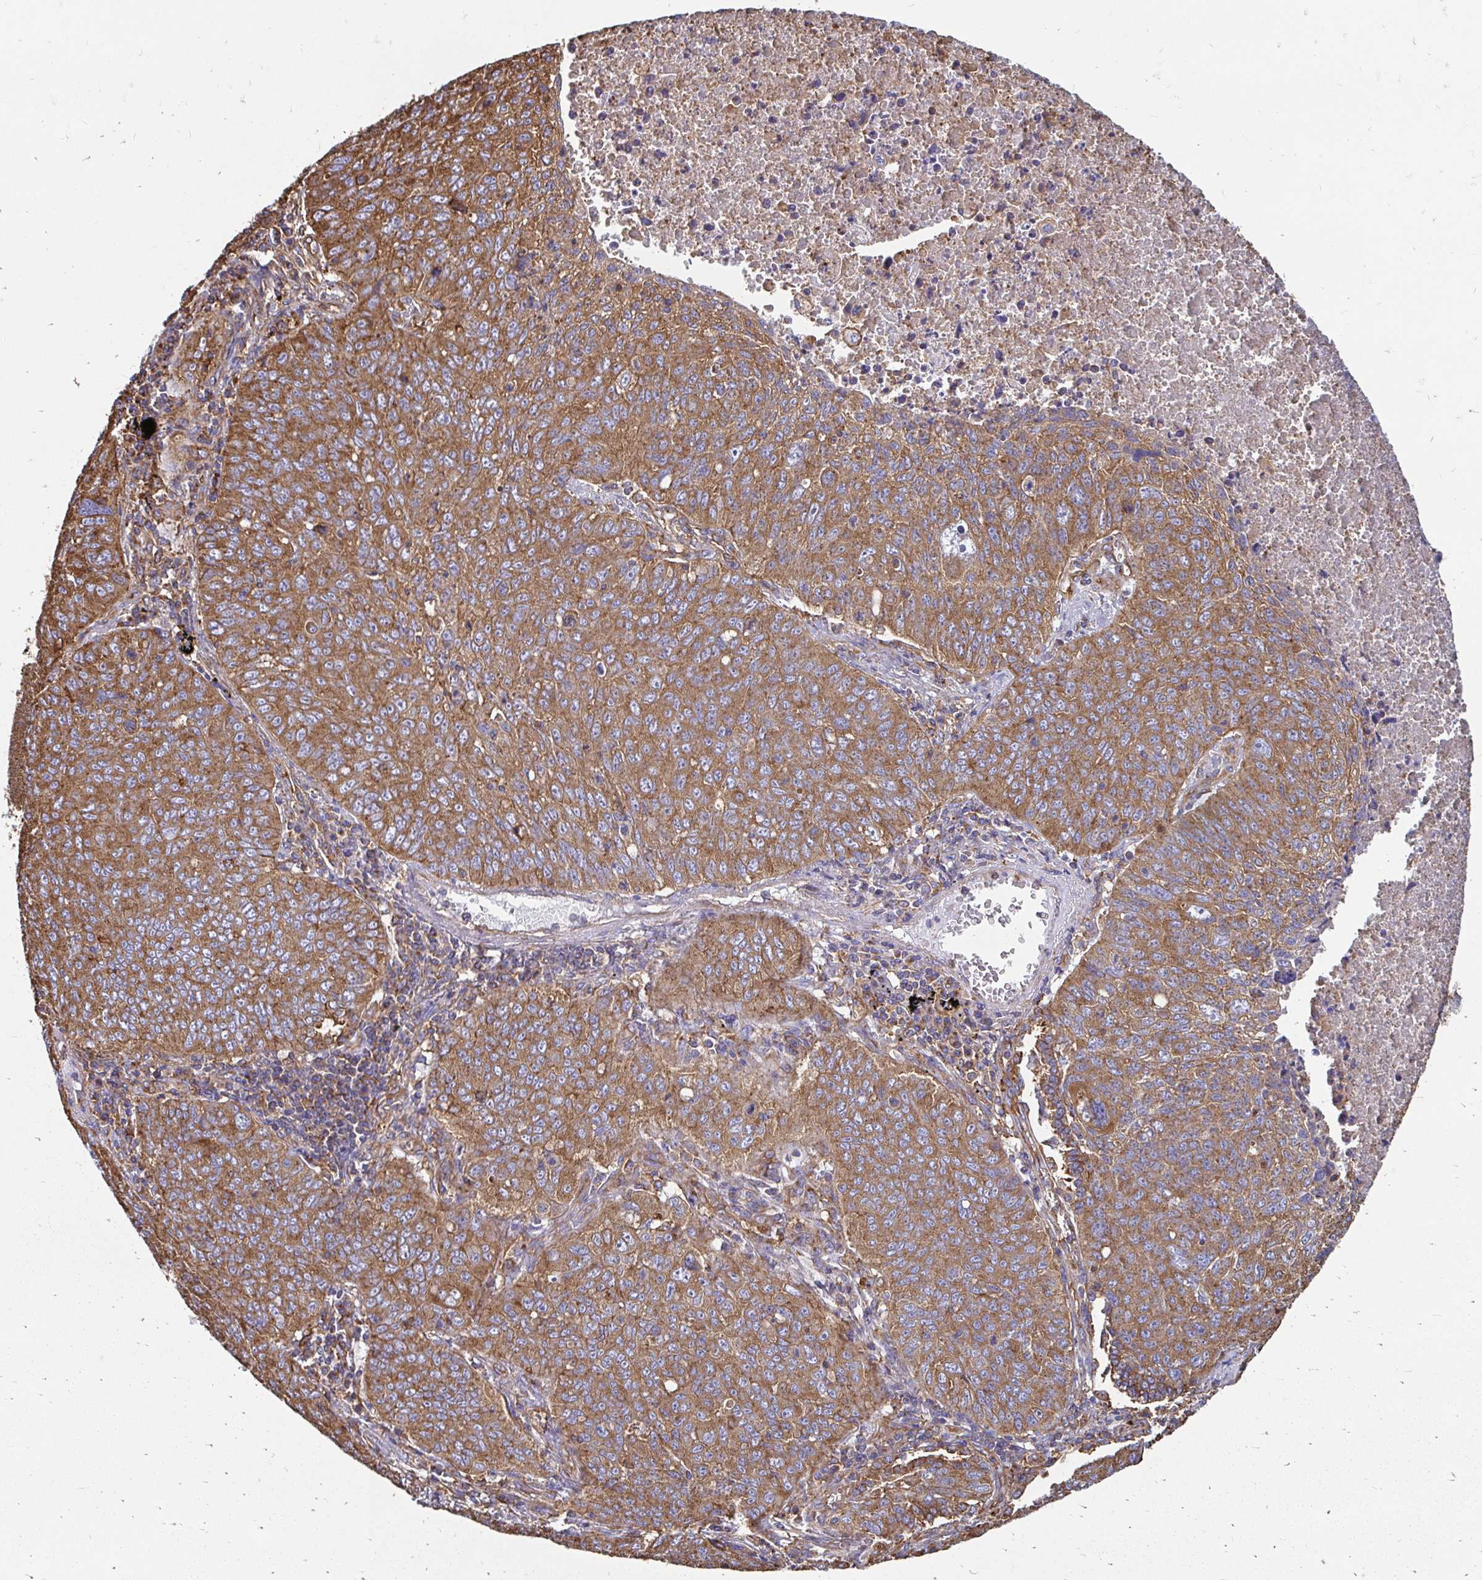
{"staining": {"intensity": "moderate", "quantity": ">75%", "location": "cytoplasmic/membranous"}, "tissue": "lung cancer", "cell_type": "Tumor cells", "image_type": "cancer", "snomed": [{"axis": "morphology", "description": "Normal morphology"}, {"axis": "morphology", "description": "Aneuploidy"}, {"axis": "morphology", "description": "Squamous cell carcinoma, NOS"}, {"axis": "topography", "description": "Lymph node"}, {"axis": "topography", "description": "Lung"}], "caption": "Human lung cancer (aneuploidy) stained for a protein (brown) exhibits moderate cytoplasmic/membranous positive expression in approximately >75% of tumor cells.", "gene": "CLTC", "patient": {"sex": "female", "age": 76}}